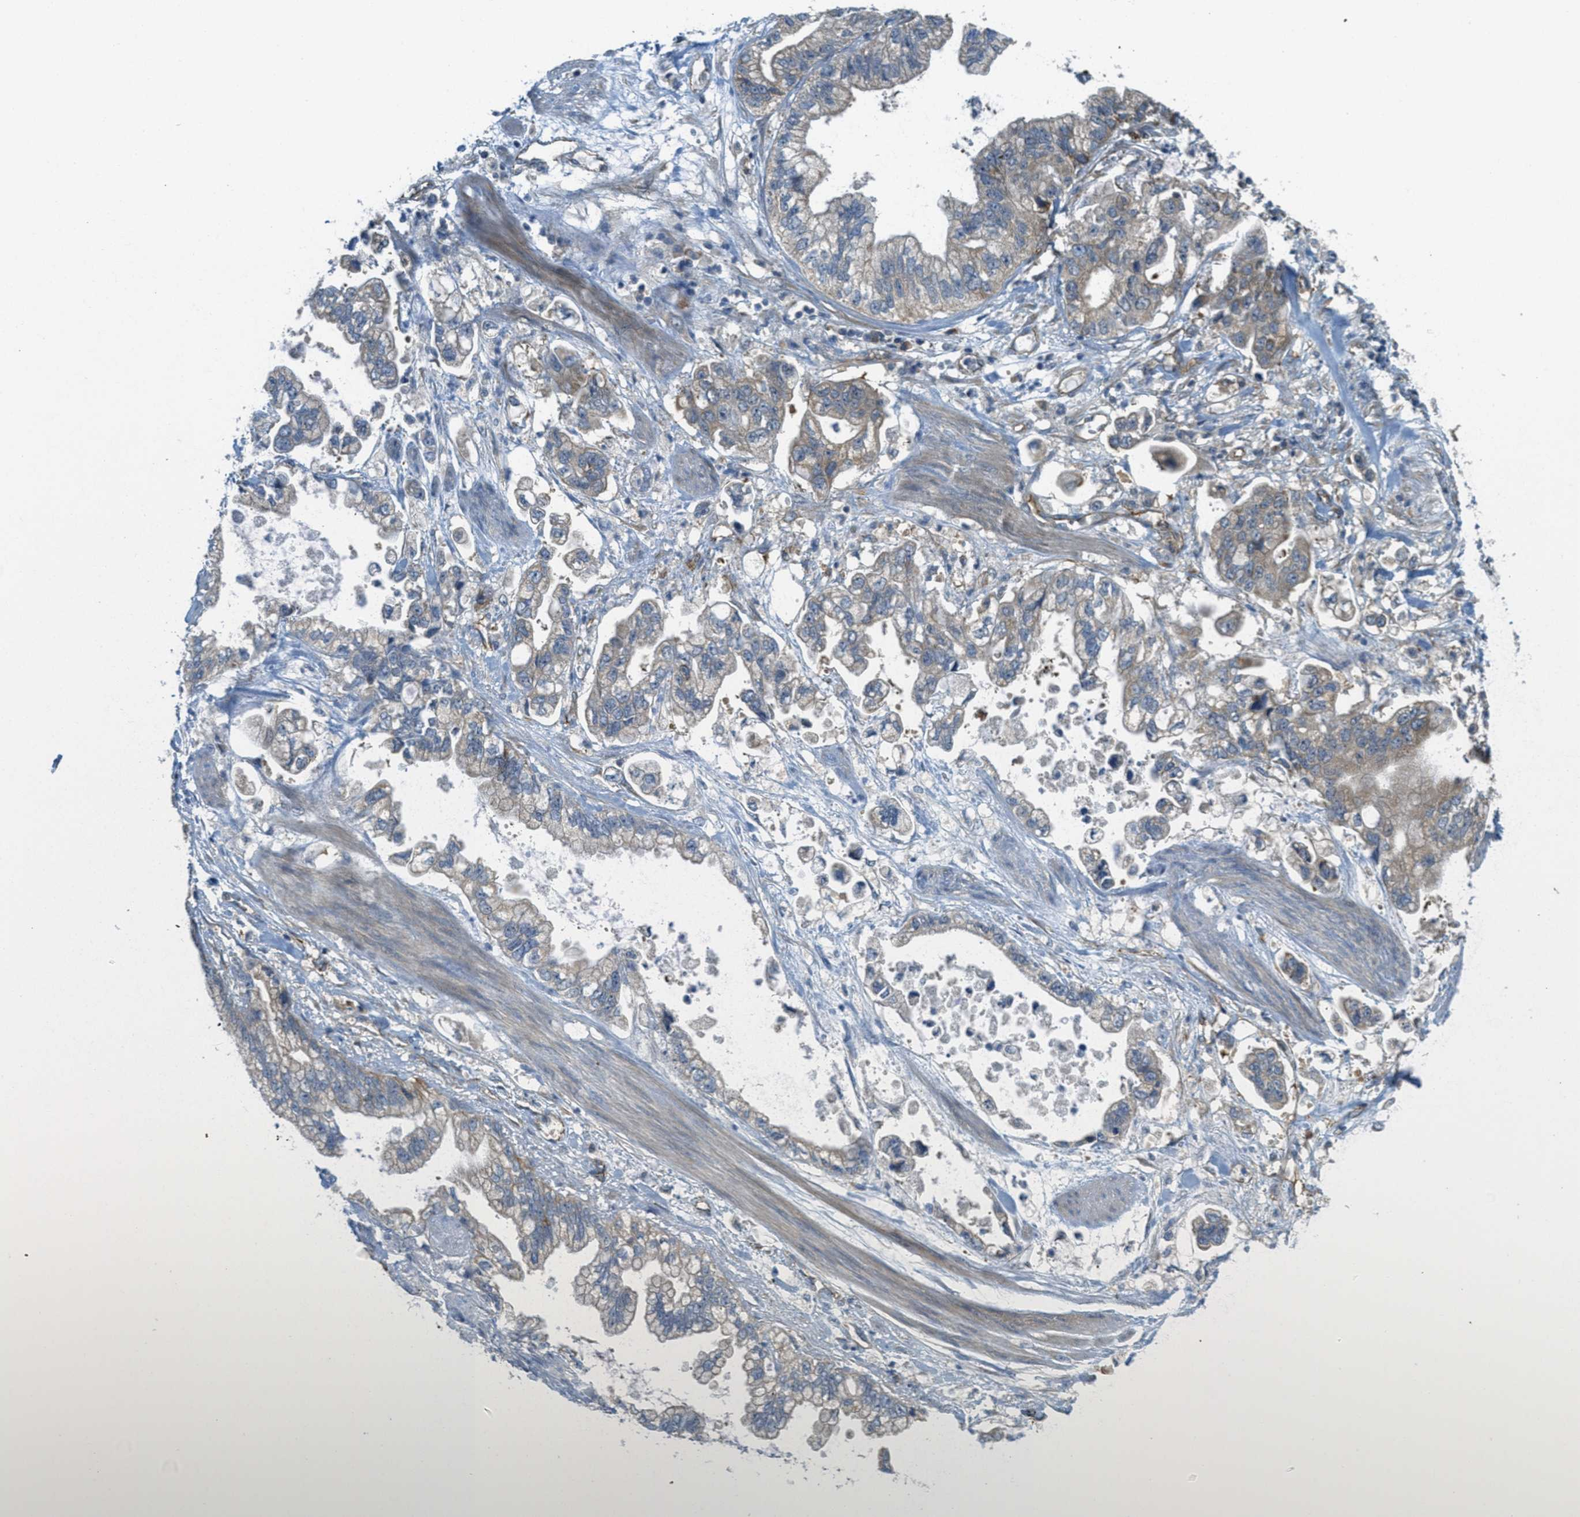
{"staining": {"intensity": "negative", "quantity": "none", "location": "none"}, "tissue": "stomach cancer", "cell_type": "Tumor cells", "image_type": "cancer", "snomed": [{"axis": "morphology", "description": "Normal tissue, NOS"}, {"axis": "morphology", "description": "Adenocarcinoma, NOS"}, {"axis": "topography", "description": "Stomach"}], "caption": "DAB immunohistochemical staining of human stomach cancer (adenocarcinoma) demonstrates no significant staining in tumor cells.", "gene": "JCAD", "patient": {"sex": "male", "age": 62}}